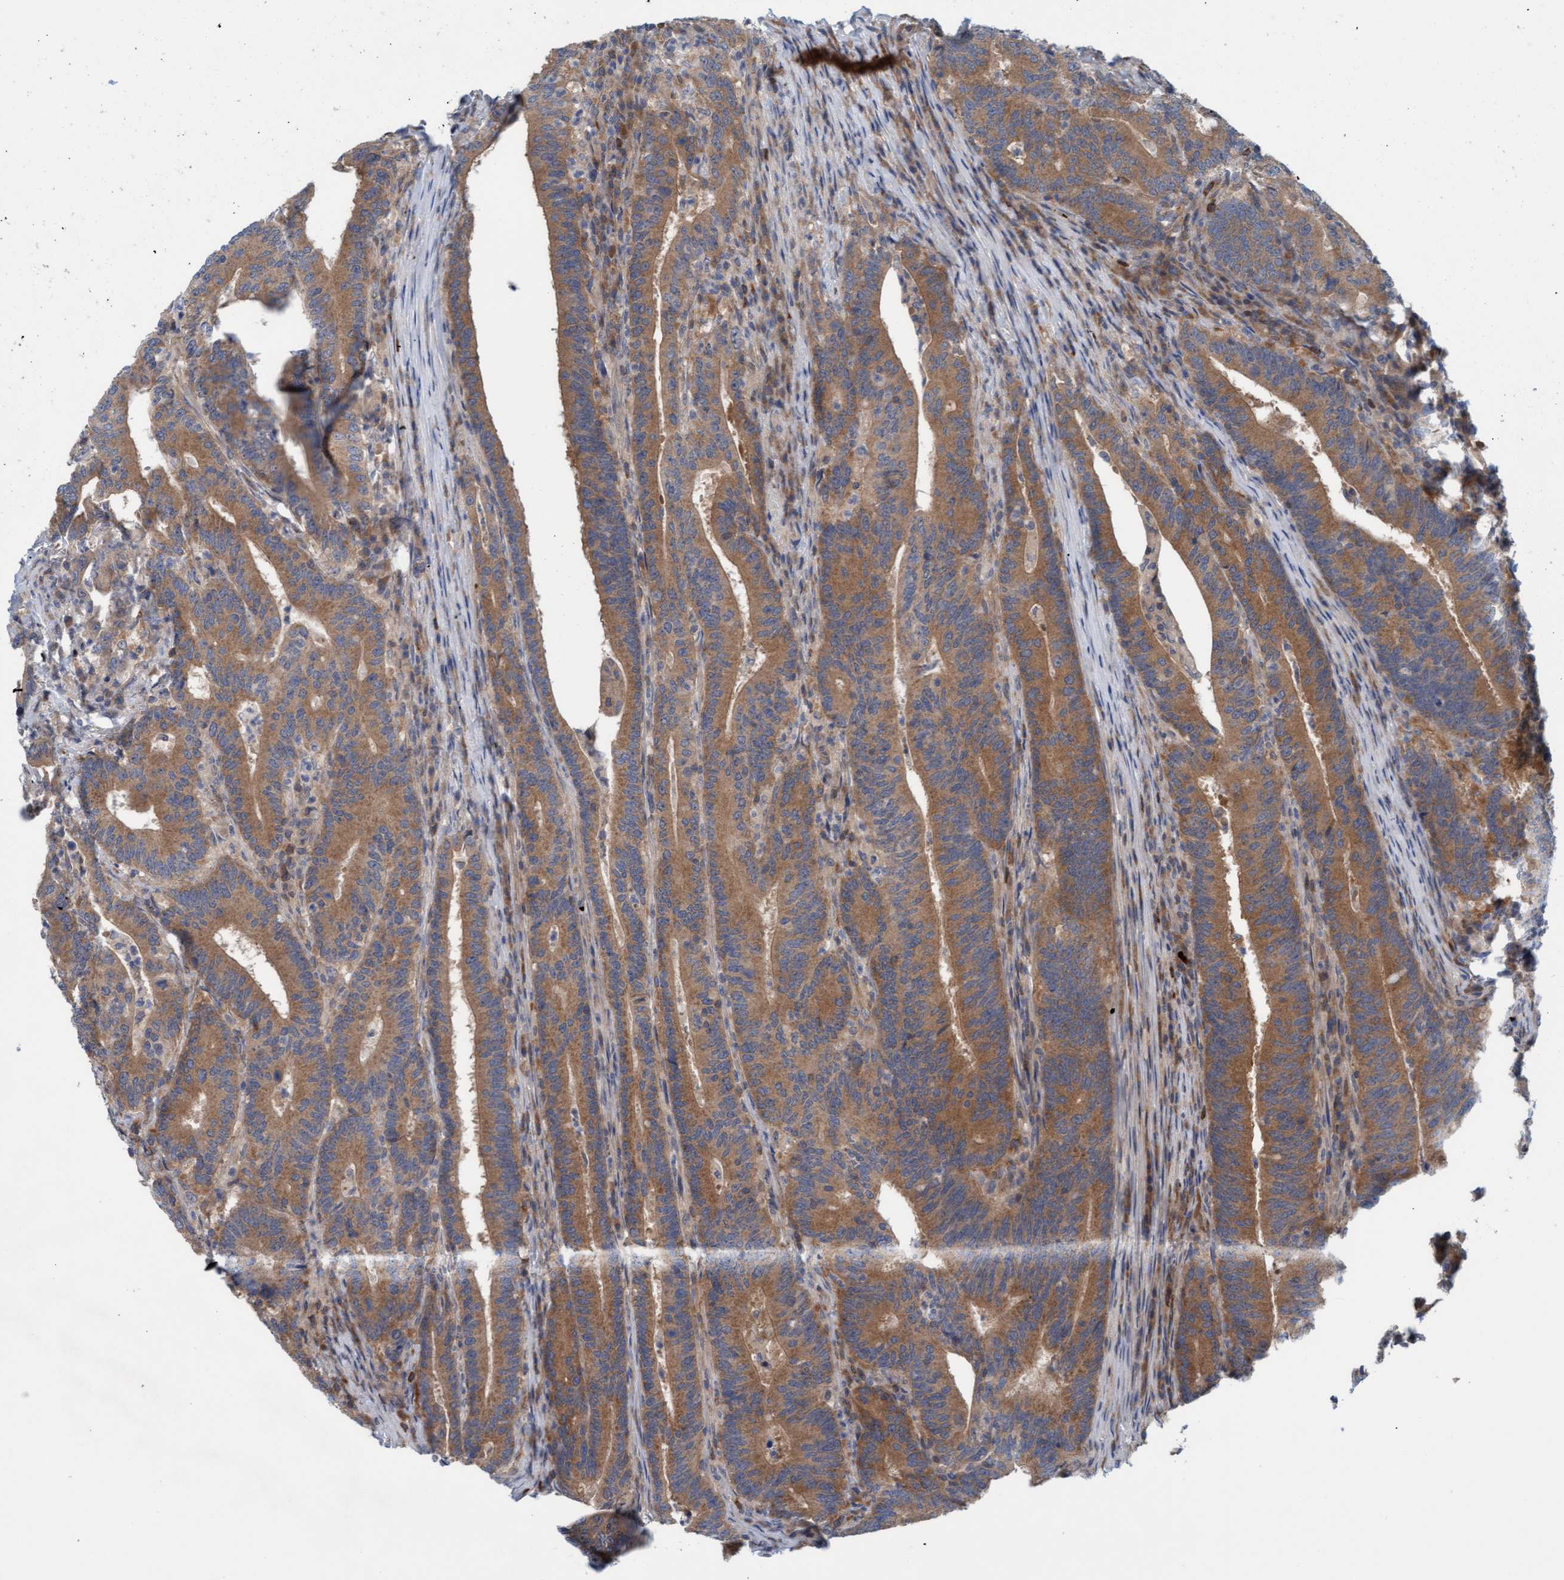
{"staining": {"intensity": "moderate", "quantity": ">75%", "location": "cytoplasmic/membranous"}, "tissue": "colorectal cancer", "cell_type": "Tumor cells", "image_type": "cancer", "snomed": [{"axis": "morphology", "description": "Adenocarcinoma, NOS"}, {"axis": "topography", "description": "Colon"}], "caption": "A high-resolution photomicrograph shows IHC staining of colorectal cancer (adenocarcinoma), which reveals moderate cytoplasmic/membranous staining in approximately >75% of tumor cells.", "gene": "KLHL25", "patient": {"sex": "female", "age": 66}}